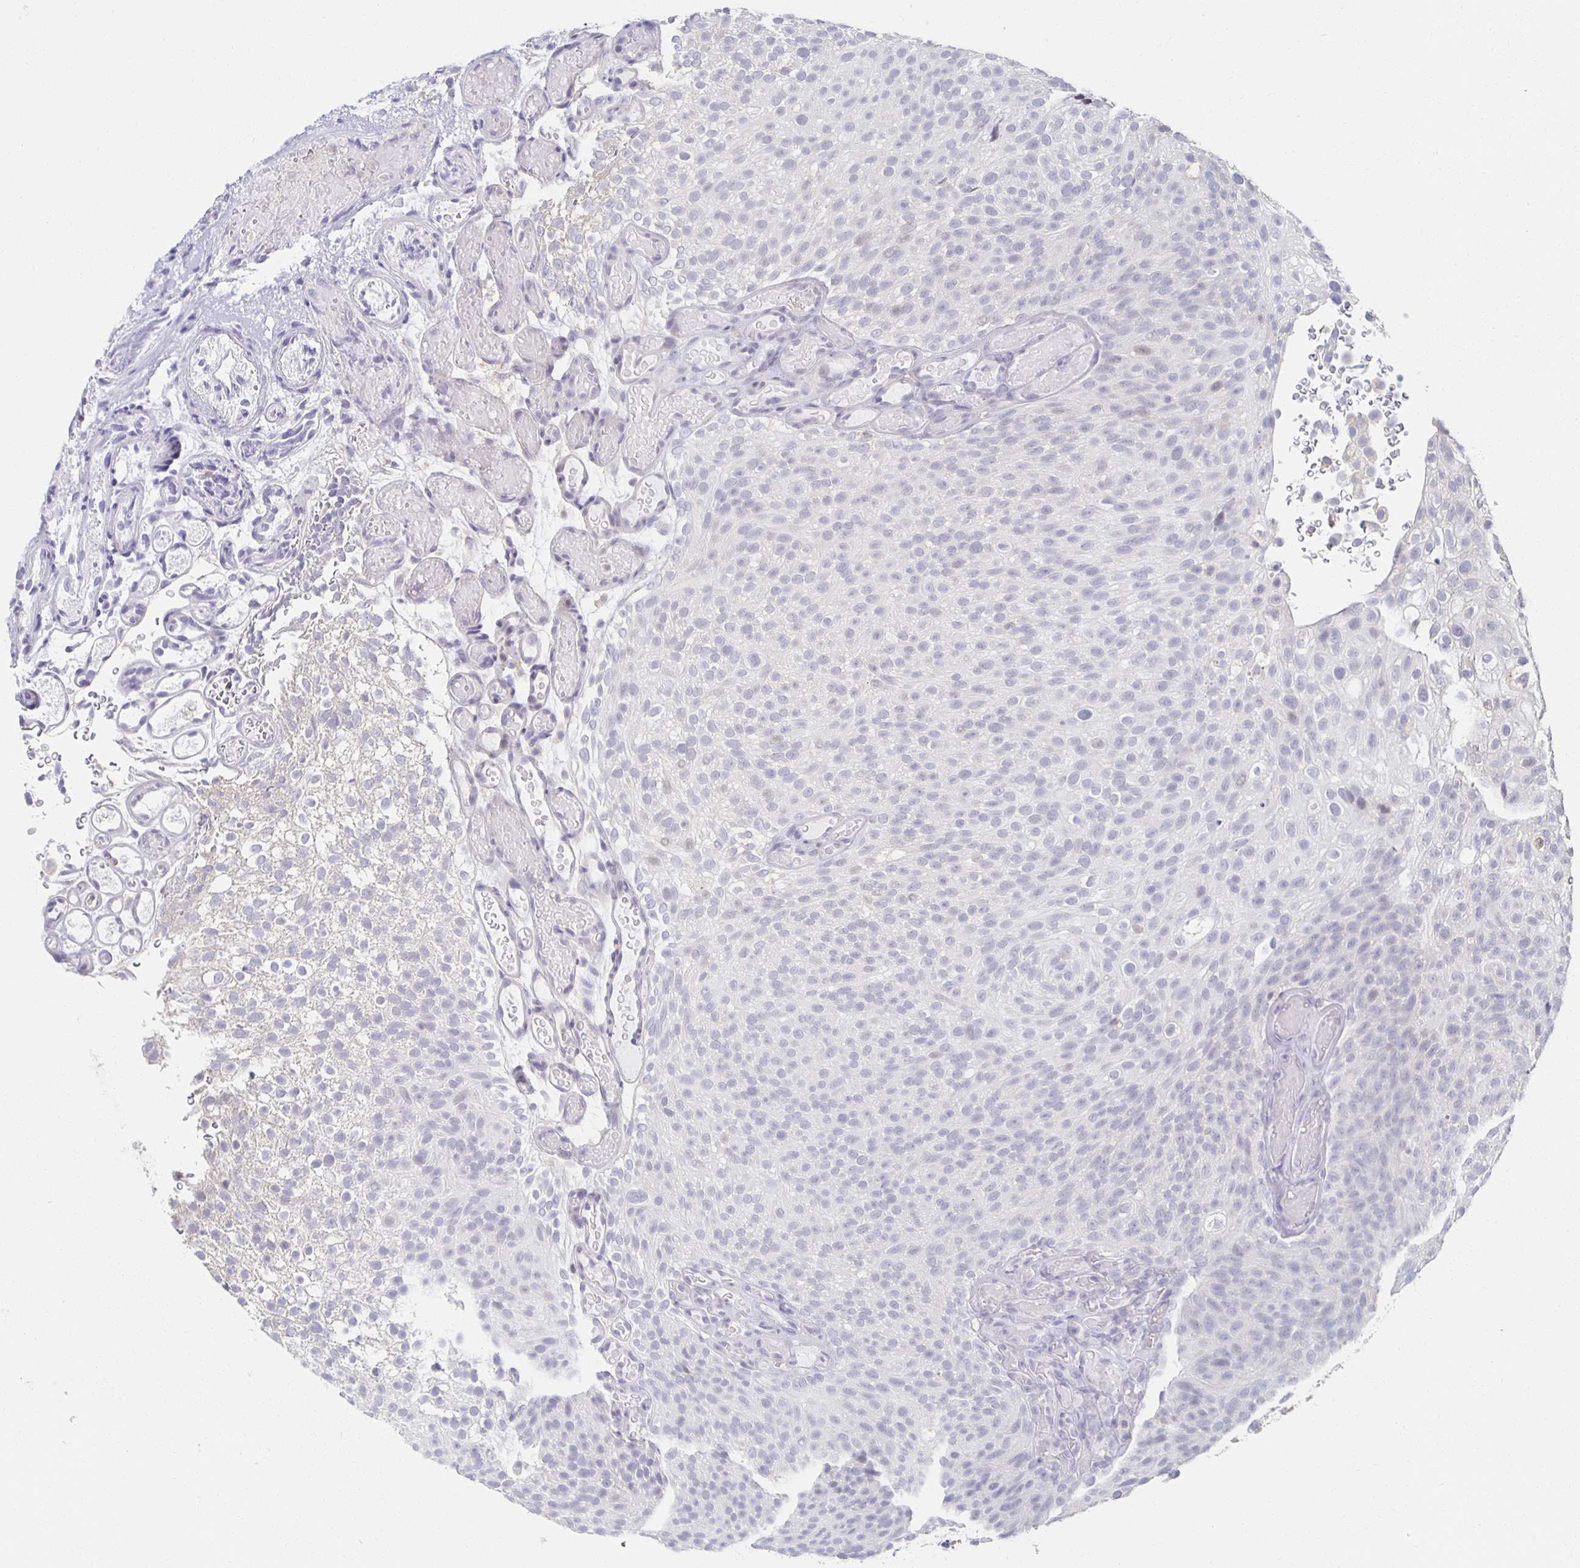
{"staining": {"intensity": "negative", "quantity": "none", "location": "none"}, "tissue": "urothelial cancer", "cell_type": "Tumor cells", "image_type": "cancer", "snomed": [{"axis": "morphology", "description": "Urothelial carcinoma, Low grade"}, {"axis": "topography", "description": "Urinary bladder"}], "caption": "DAB immunohistochemical staining of urothelial cancer shows no significant expression in tumor cells.", "gene": "ZNF692", "patient": {"sex": "male", "age": 78}}